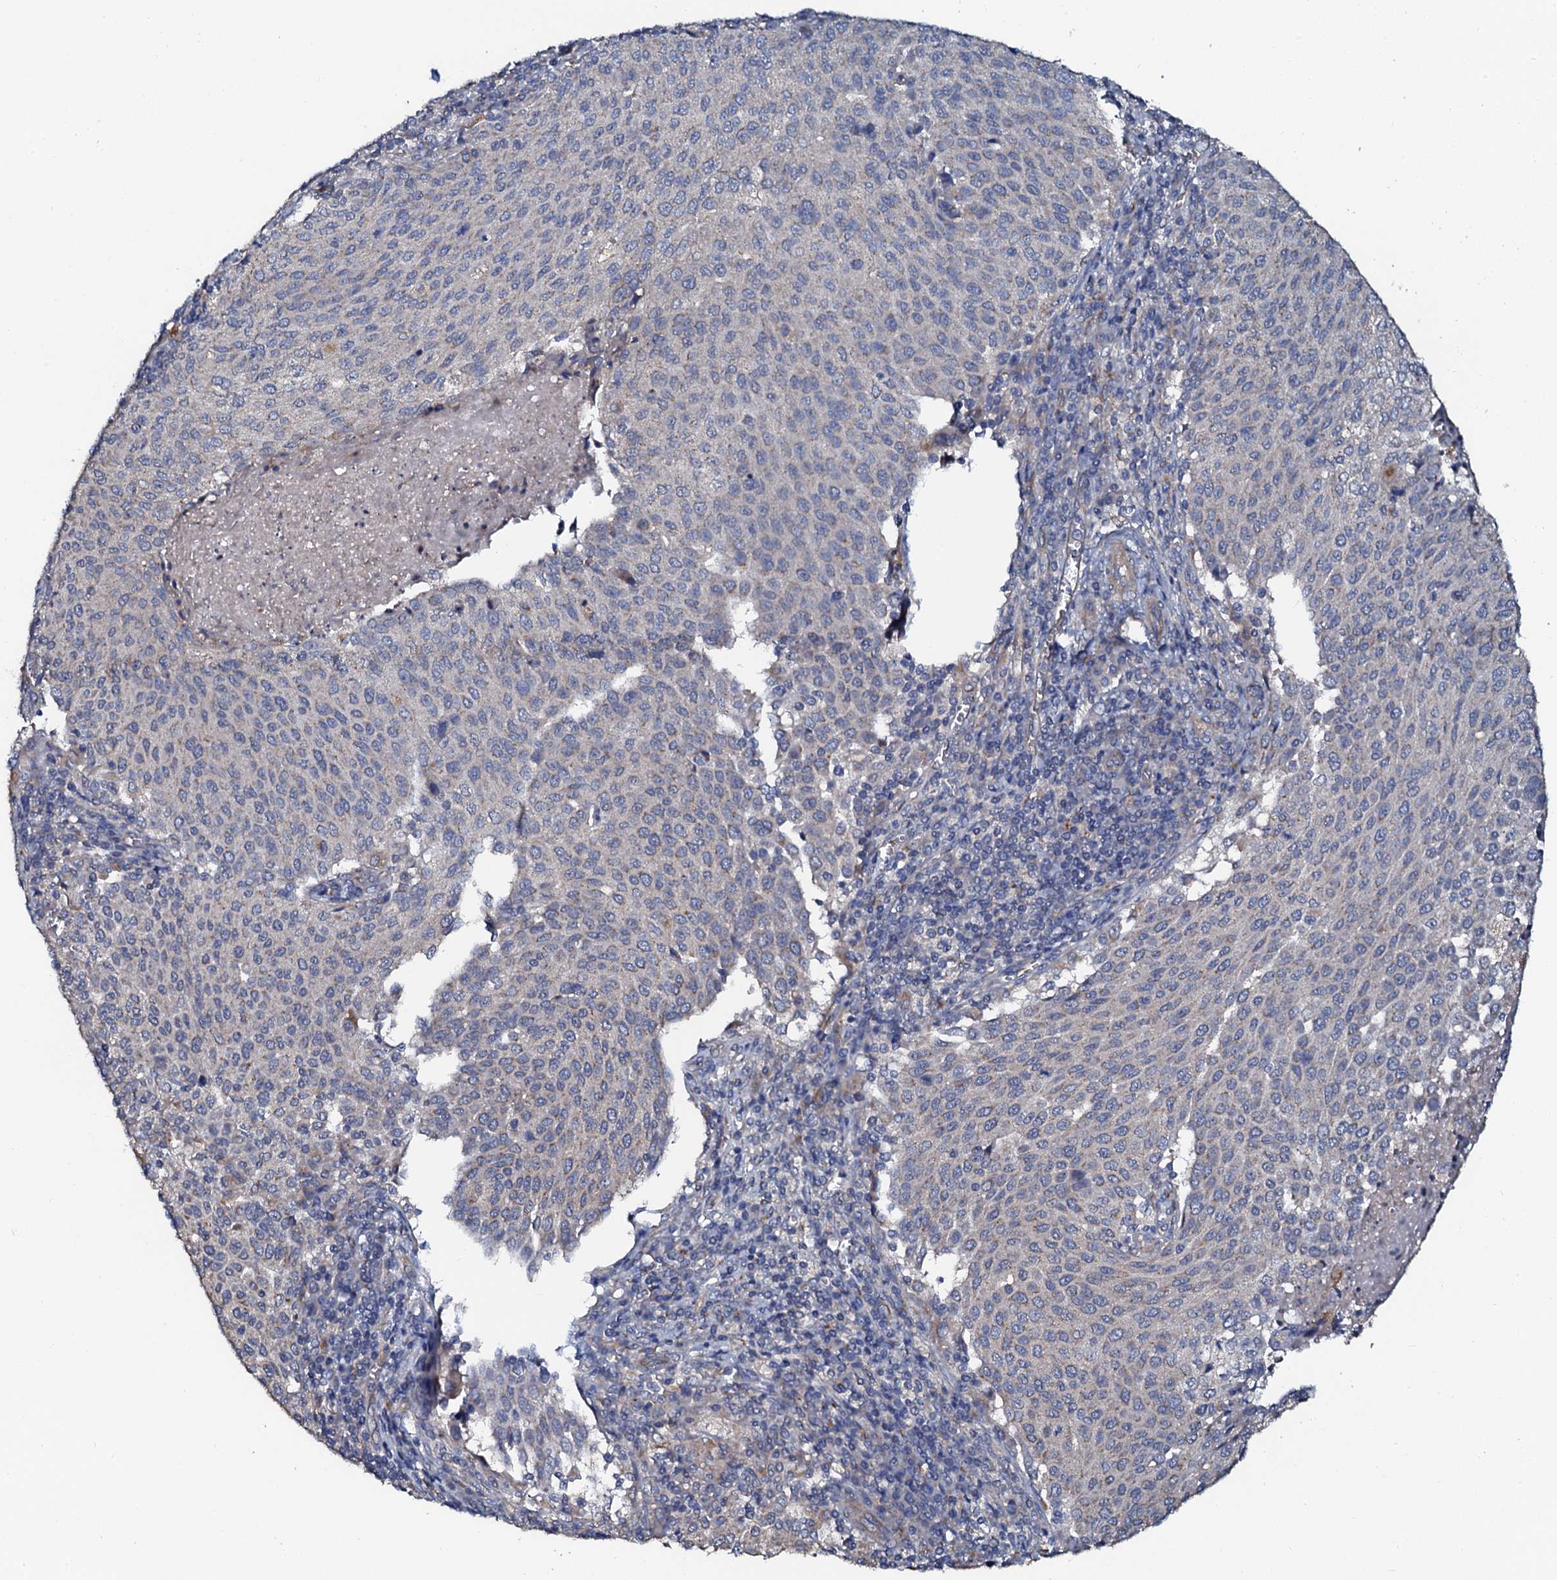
{"staining": {"intensity": "negative", "quantity": "none", "location": "none"}, "tissue": "cervical cancer", "cell_type": "Tumor cells", "image_type": "cancer", "snomed": [{"axis": "morphology", "description": "Squamous cell carcinoma, NOS"}, {"axis": "topography", "description": "Cervix"}], "caption": "This is an IHC photomicrograph of human cervical cancer (squamous cell carcinoma). There is no staining in tumor cells.", "gene": "GLCE", "patient": {"sex": "female", "age": 46}}